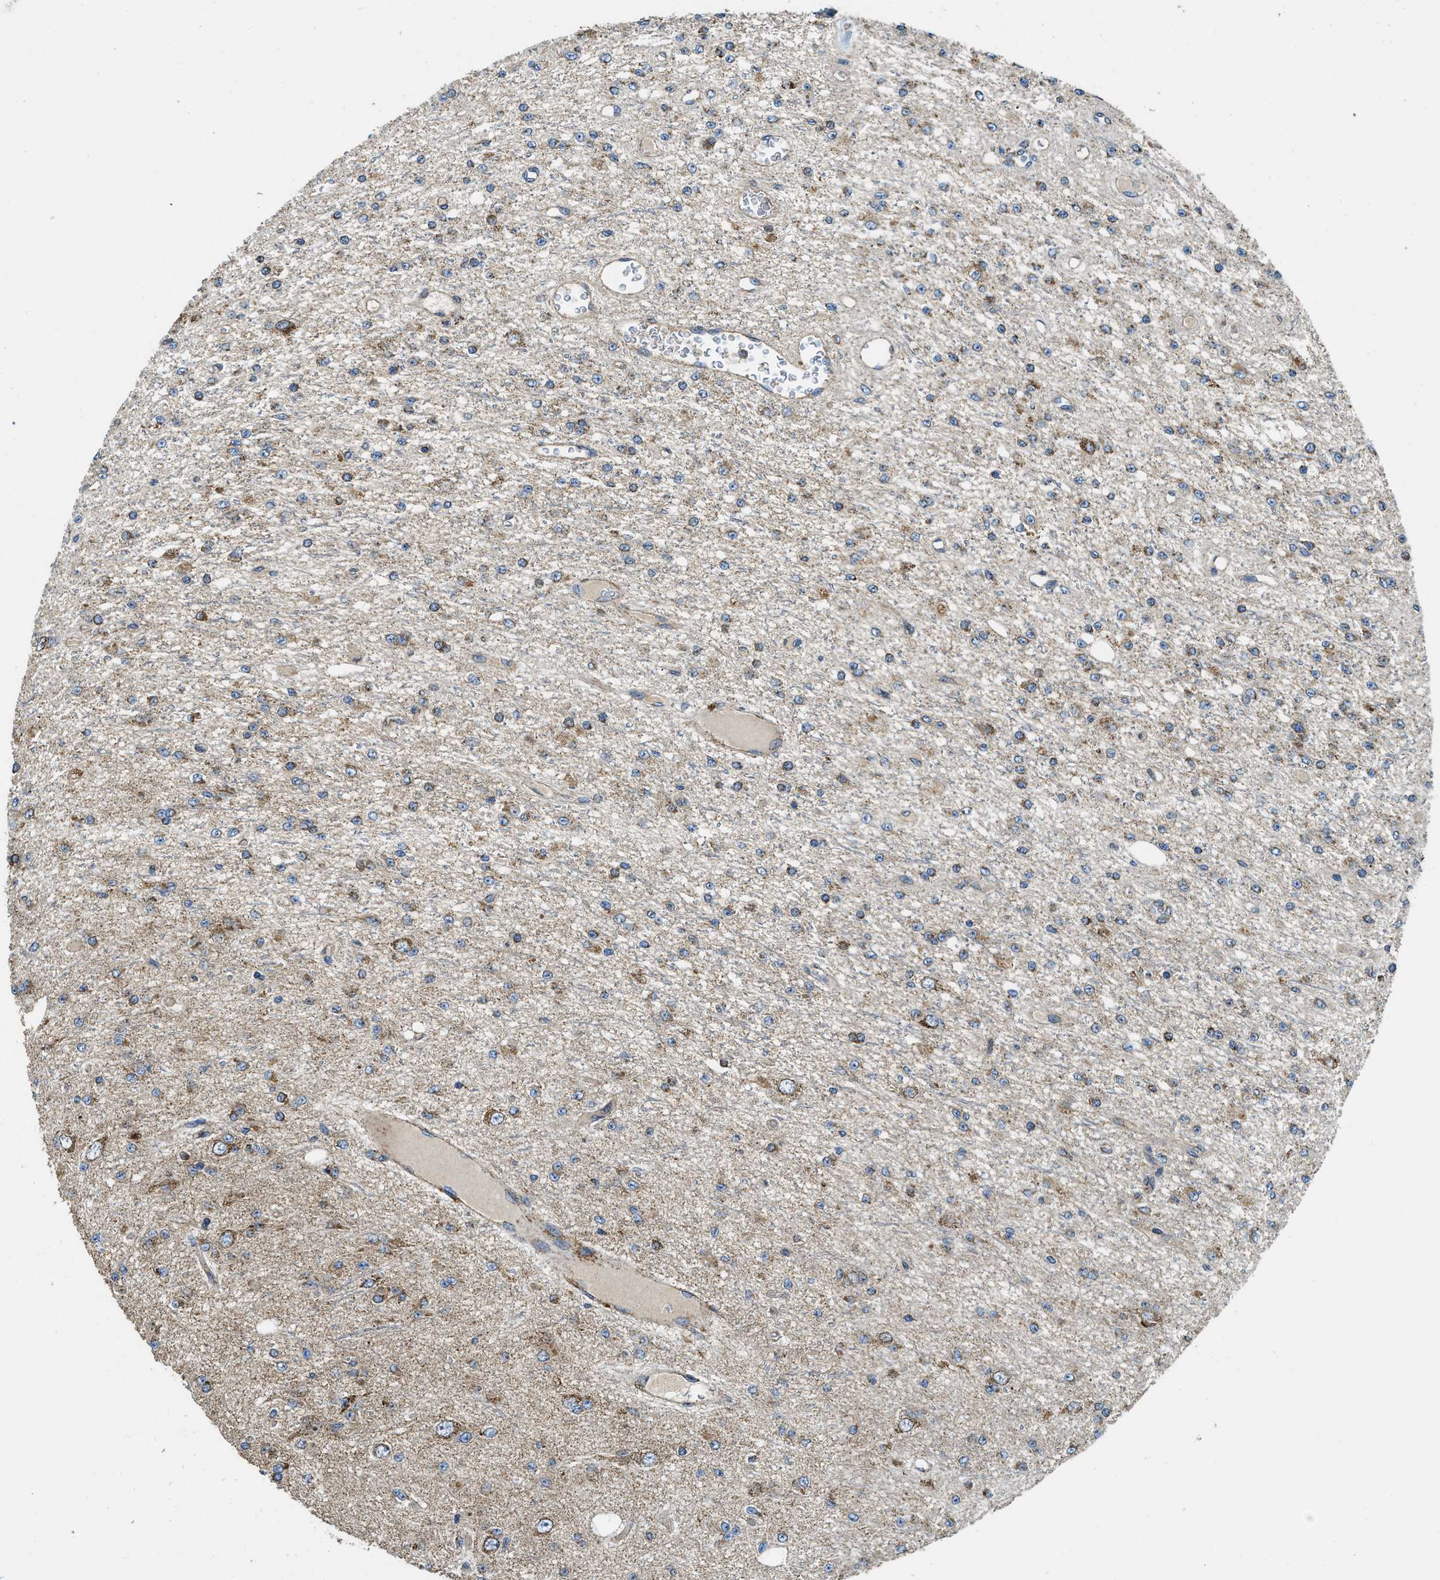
{"staining": {"intensity": "strong", "quantity": "25%-75%", "location": "cytoplasmic/membranous"}, "tissue": "glioma", "cell_type": "Tumor cells", "image_type": "cancer", "snomed": [{"axis": "morphology", "description": "Glioma, malignant, Low grade"}, {"axis": "topography", "description": "Brain"}], "caption": "Approximately 25%-75% of tumor cells in glioma reveal strong cytoplasmic/membranous protein positivity as visualized by brown immunohistochemical staining.", "gene": "STK33", "patient": {"sex": "male", "age": 38}}